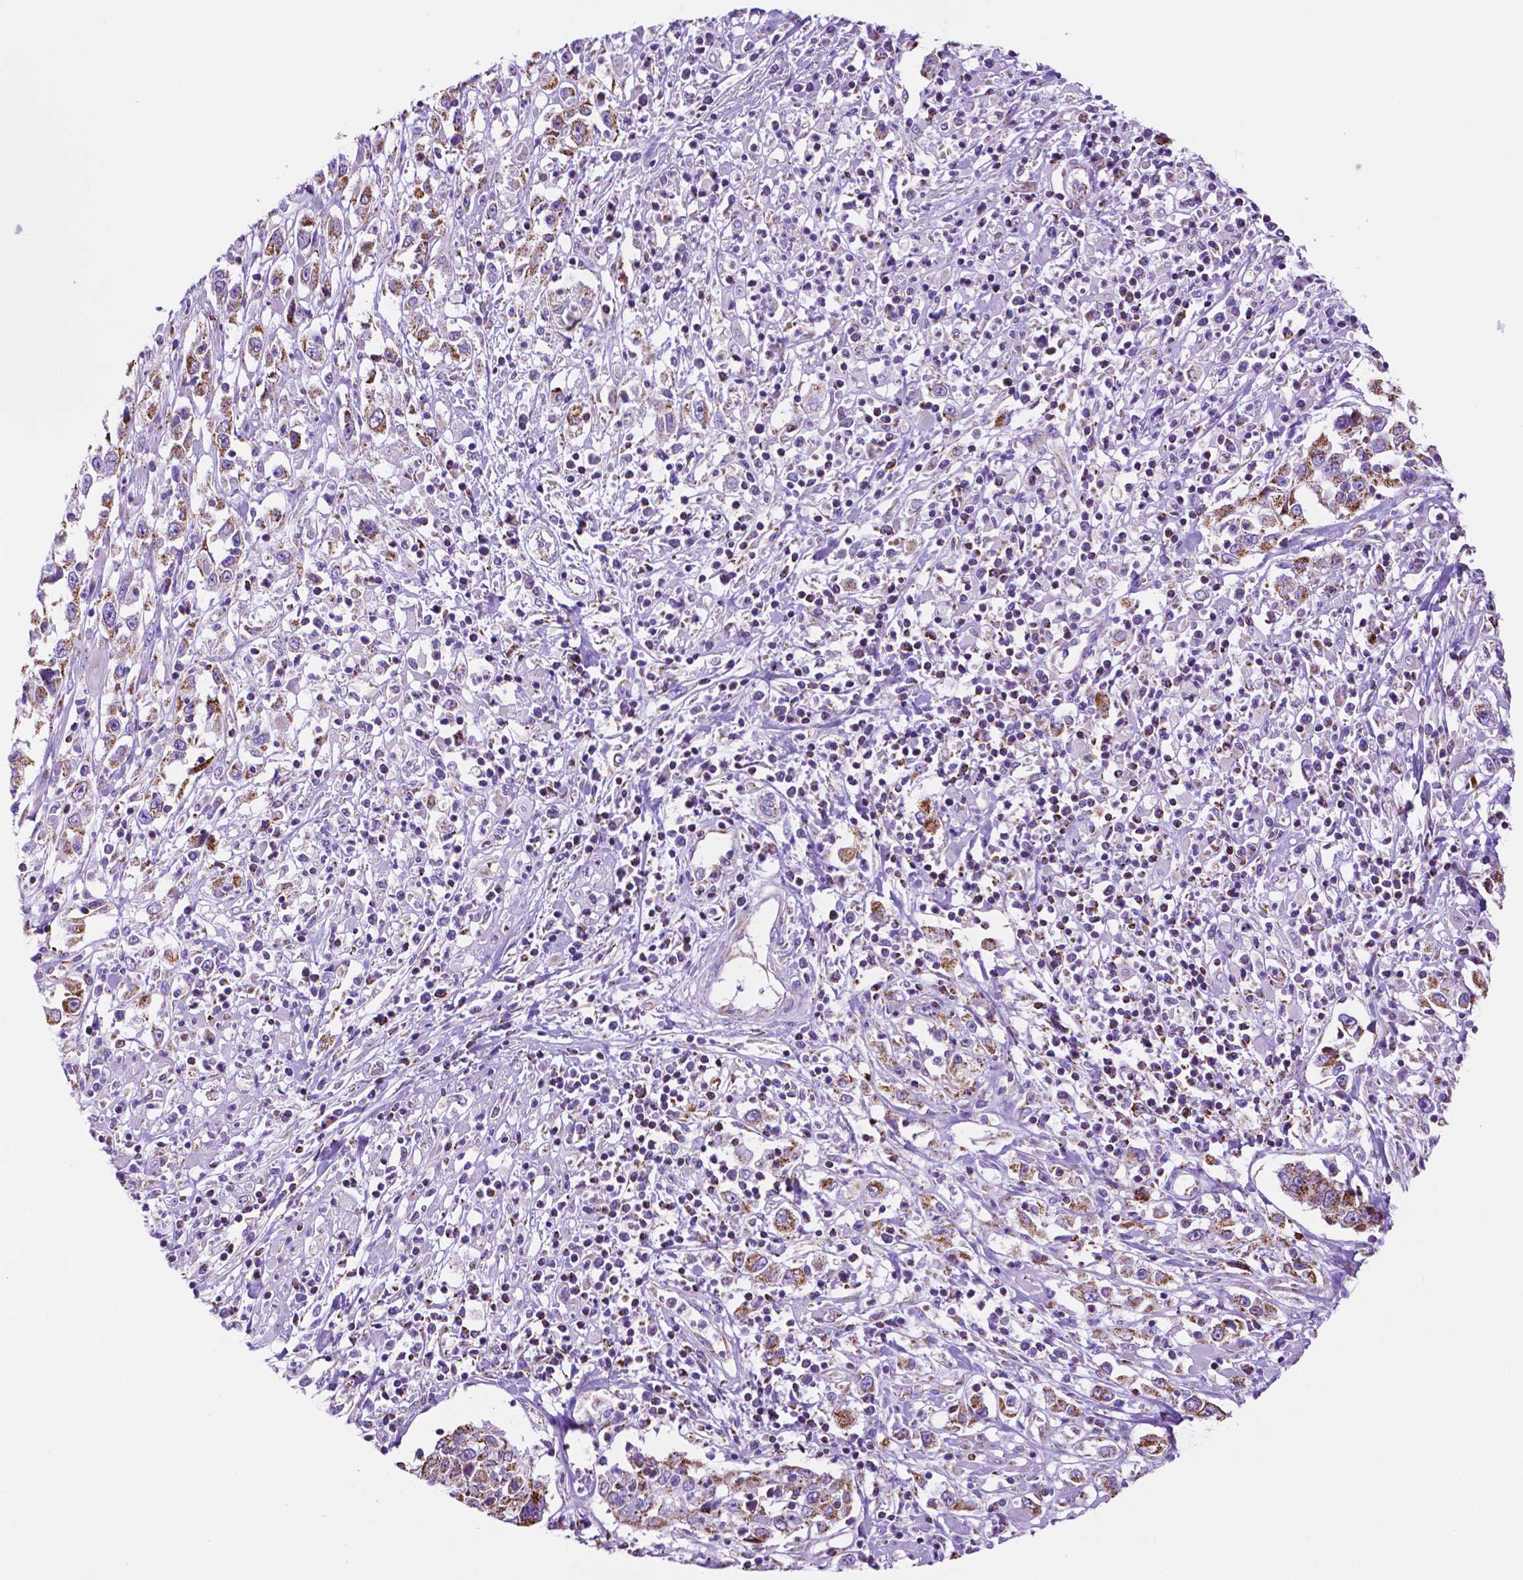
{"staining": {"intensity": "moderate", "quantity": ">75%", "location": "cytoplasmic/membranous"}, "tissue": "cervical cancer", "cell_type": "Tumor cells", "image_type": "cancer", "snomed": [{"axis": "morphology", "description": "Adenocarcinoma, NOS"}, {"axis": "topography", "description": "Cervix"}], "caption": "Protein expression analysis of cervical cancer (adenocarcinoma) reveals moderate cytoplasmic/membranous staining in approximately >75% of tumor cells.", "gene": "GDPD5", "patient": {"sex": "female", "age": 40}}